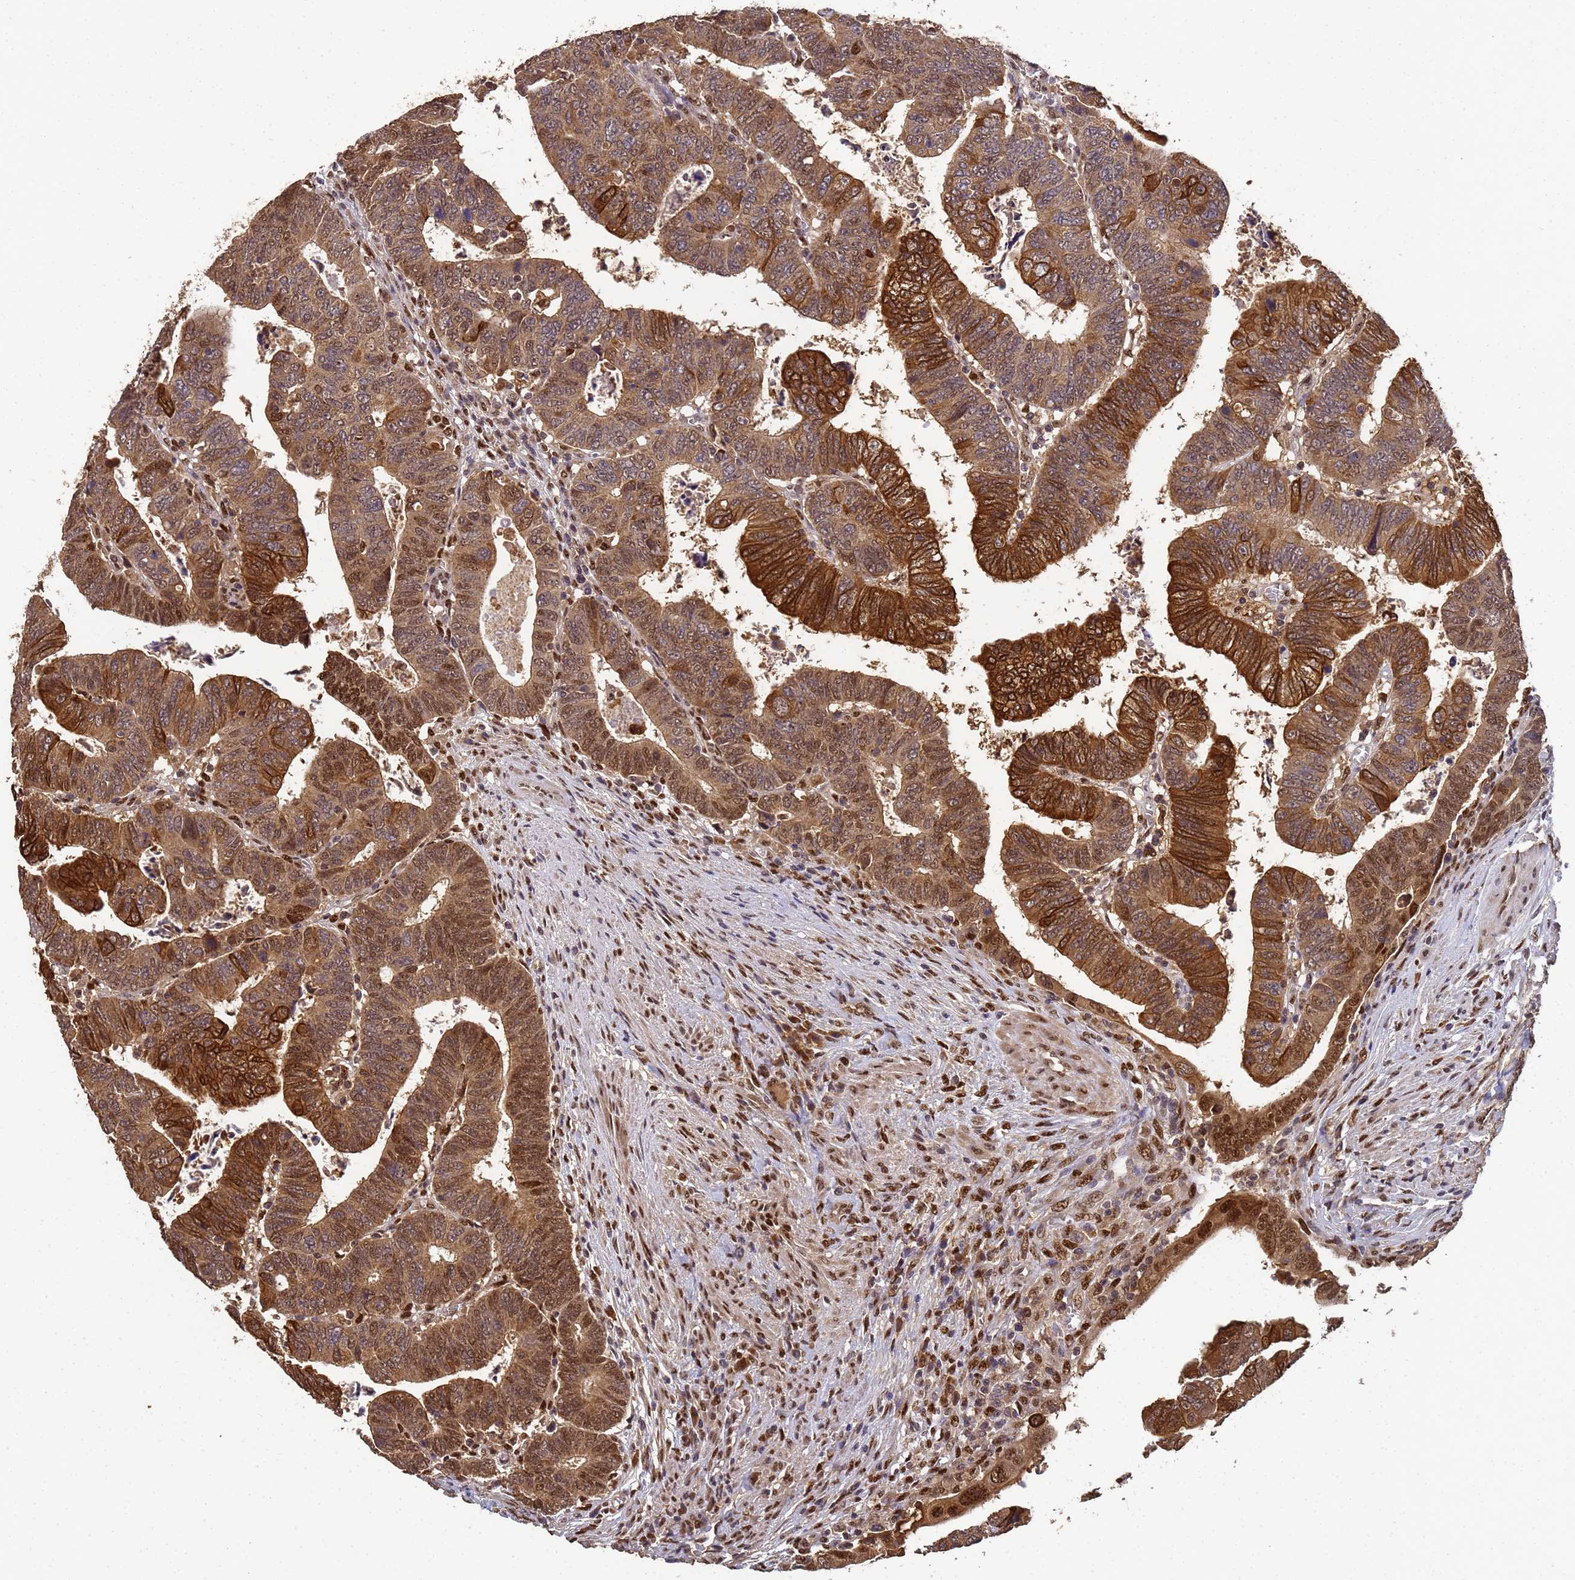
{"staining": {"intensity": "strong", "quantity": ">75%", "location": "cytoplasmic/membranous,nuclear"}, "tissue": "colorectal cancer", "cell_type": "Tumor cells", "image_type": "cancer", "snomed": [{"axis": "morphology", "description": "Normal tissue, NOS"}, {"axis": "morphology", "description": "Adenocarcinoma, NOS"}, {"axis": "topography", "description": "Rectum"}], "caption": "Brown immunohistochemical staining in colorectal cancer (adenocarcinoma) shows strong cytoplasmic/membranous and nuclear positivity in about >75% of tumor cells. Using DAB (3,3'-diaminobenzidine) (brown) and hematoxylin (blue) stains, captured at high magnification using brightfield microscopy.", "gene": "SECISBP2", "patient": {"sex": "female", "age": 65}}